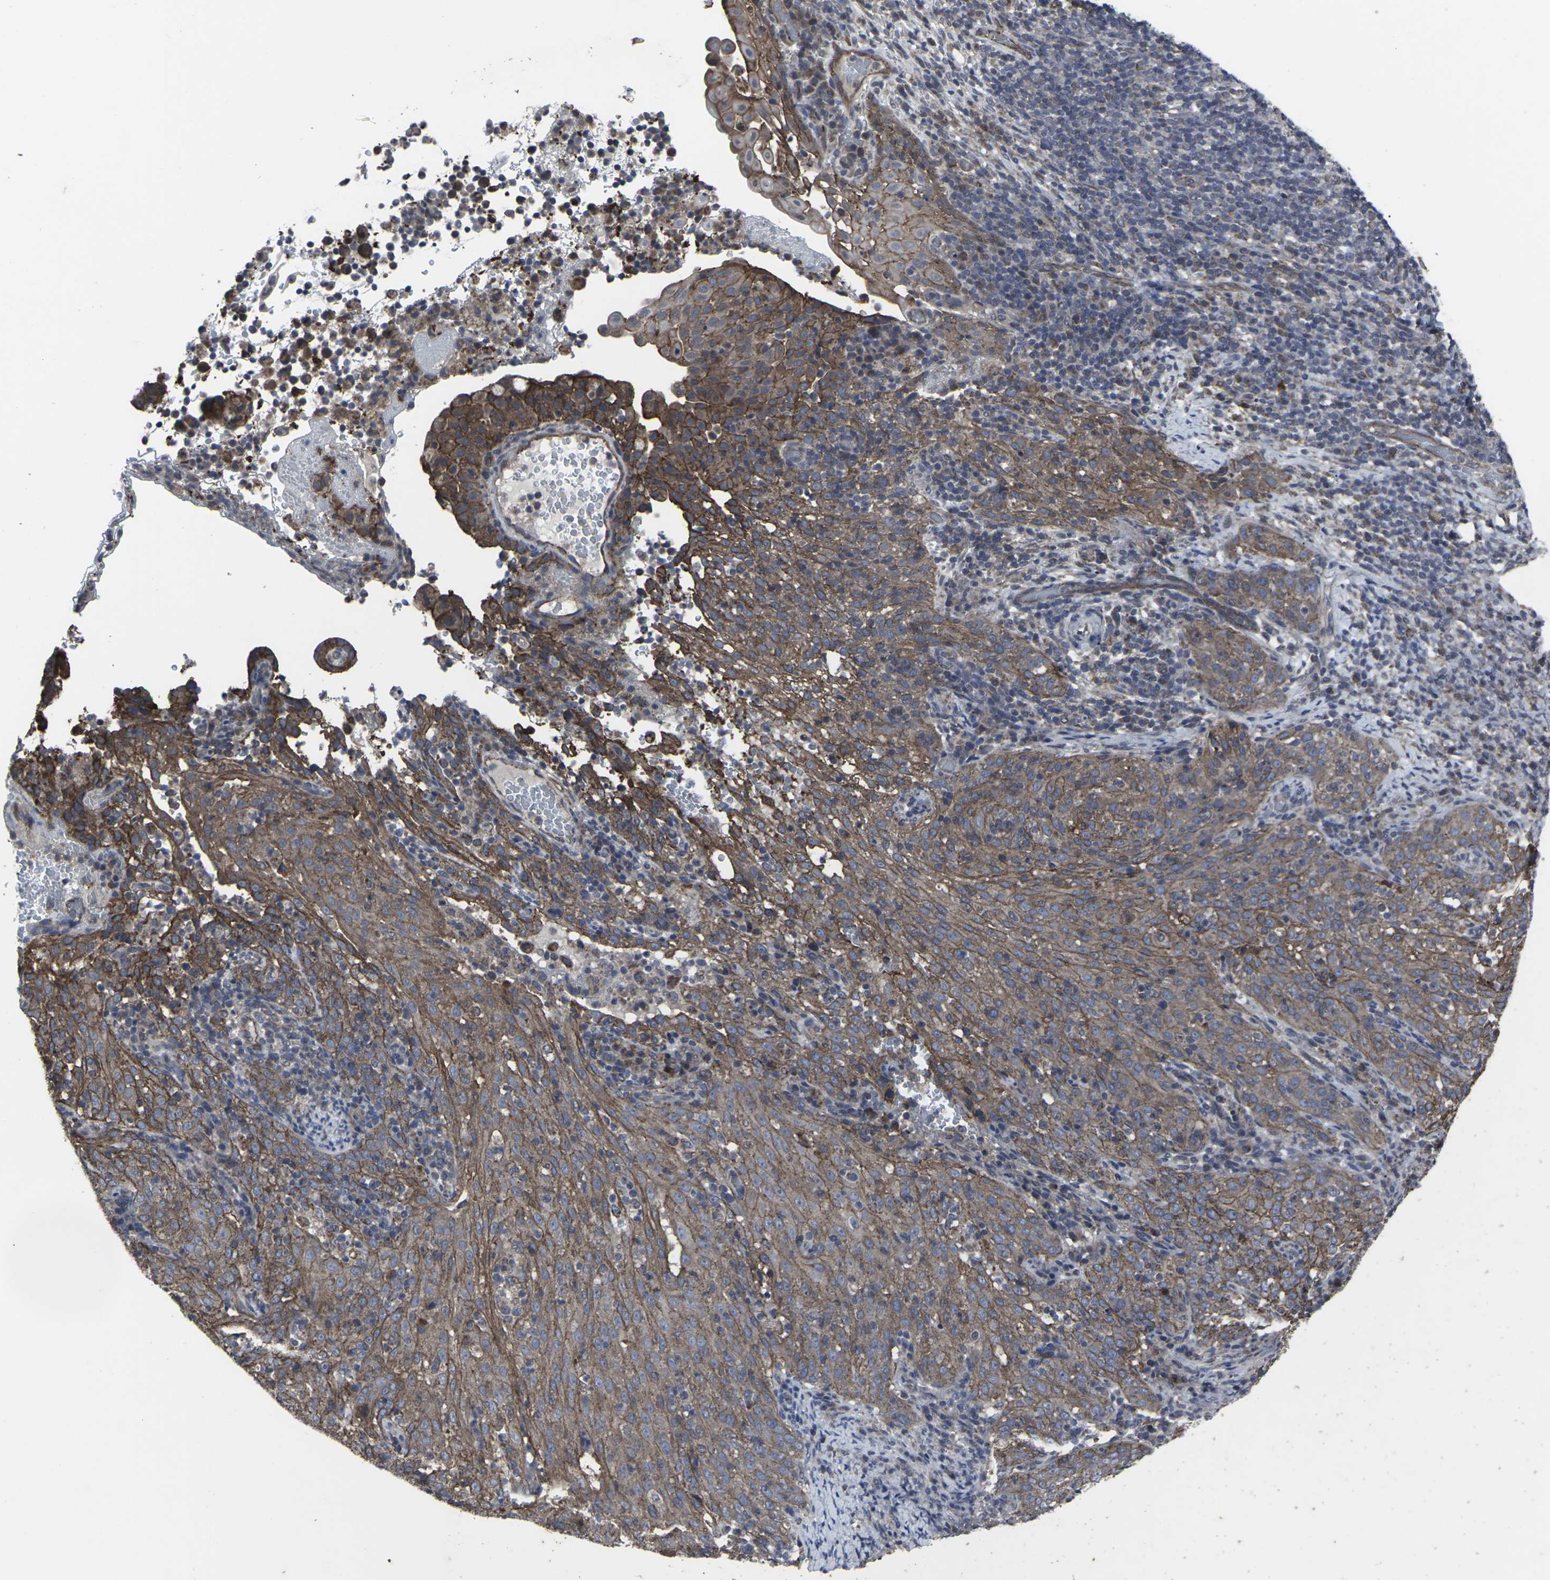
{"staining": {"intensity": "moderate", "quantity": ">75%", "location": "cytoplasmic/membranous"}, "tissue": "cervical cancer", "cell_type": "Tumor cells", "image_type": "cancer", "snomed": [{"axis": "morphology", "description": "Squamous cell carcinoma, NOS"}, {"axis": "topography", "description": "Cervix"}], "caption": "Cervical cancer (squamous cell carcinoma) stained with a brown dye shows moderate cytoplasmic/membranous positive positivity in approximately >75% of tumor cells.", "gene": "MAPKAPK2", "patient": {"sex": "female", "age": 51}}